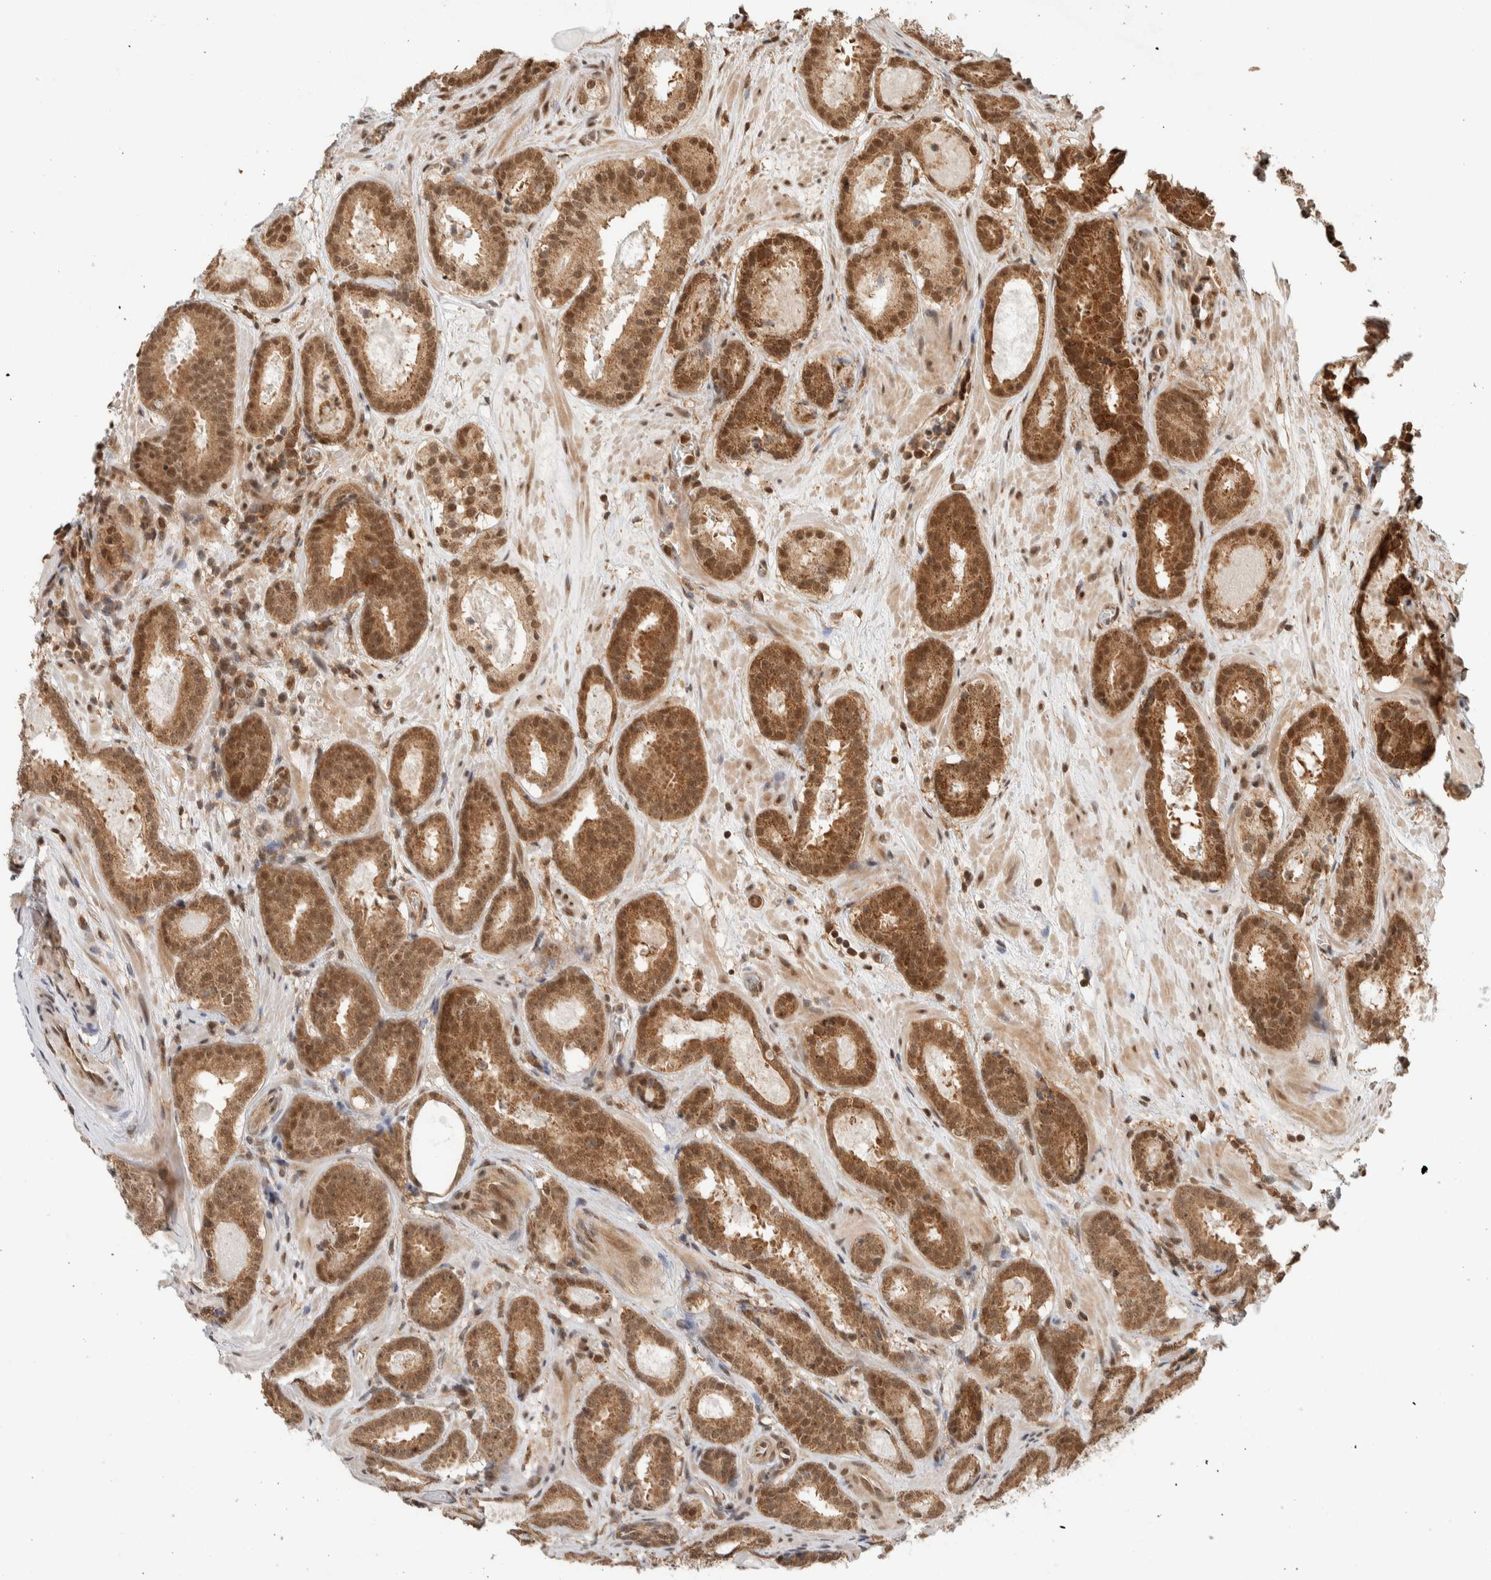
{"staining": {"intensity": "strong", "quantity": ">75%", "location": "cytoplasmic/membranous,nuclear"}, "tissue": "prostate cancer", "cell_type": "Tumor cells", "image_type": "cancer", "snomed": [{"axis": "morphology", "description": "Adenocarcinoma, Low grade"}, {"axis": "topography", "description": "Prostate"}], "caption": "This is an image of IHC staining of prostate low-grade adenocarcinoma, which shows strong staining in the cytoplasmic/membranous and nuclear of tumor cells.", "gene": "ZBTB2", "patient": {"sex": "male", "age": 69}}